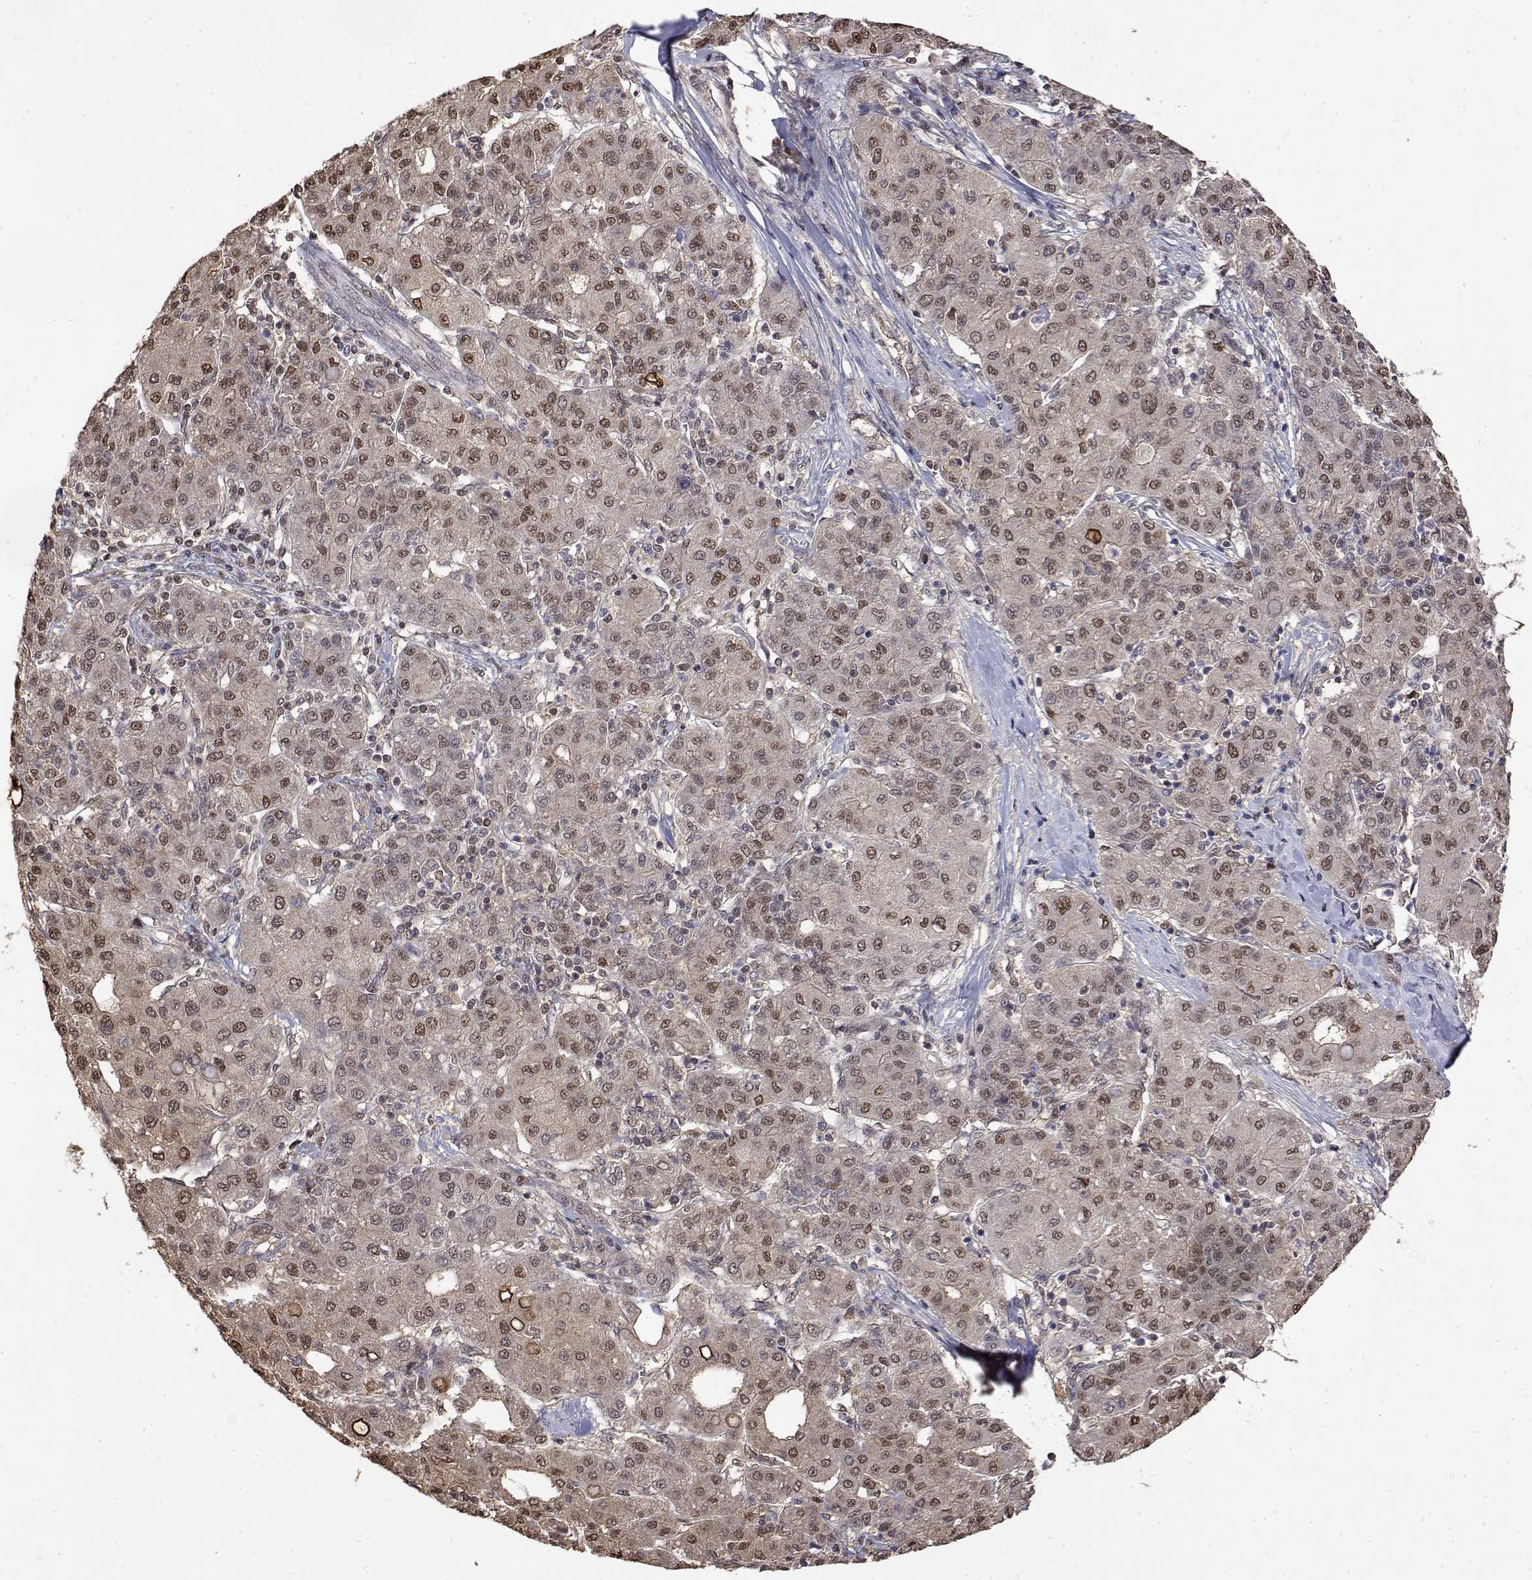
{"staining": {"intensity": "moderate", "quantity": "25%-75%", "location": "cytoplasmic/membranous,nuclear"}, "tissue": "liver cancer", "cell_type": "Tumor cells", "image_type": "cancer", "snomed": [{"axis": "morphology", "description": "Carcinoma, Hepatocellular, NOS"}, {"axis": "topography", "description": "Liver"}], "caption": "A brown stain highlights moderate cytoplasmic/membranous and nuclear positivity of a protein in human liver hepatocellular carcinoma tumor cells. (DAB (3,3'-diaminobenzidine) = brown stain, brightfield microscopy at high magnification).", "gene": "TPI1", "patient": {"sex": "male", "age": 65}}